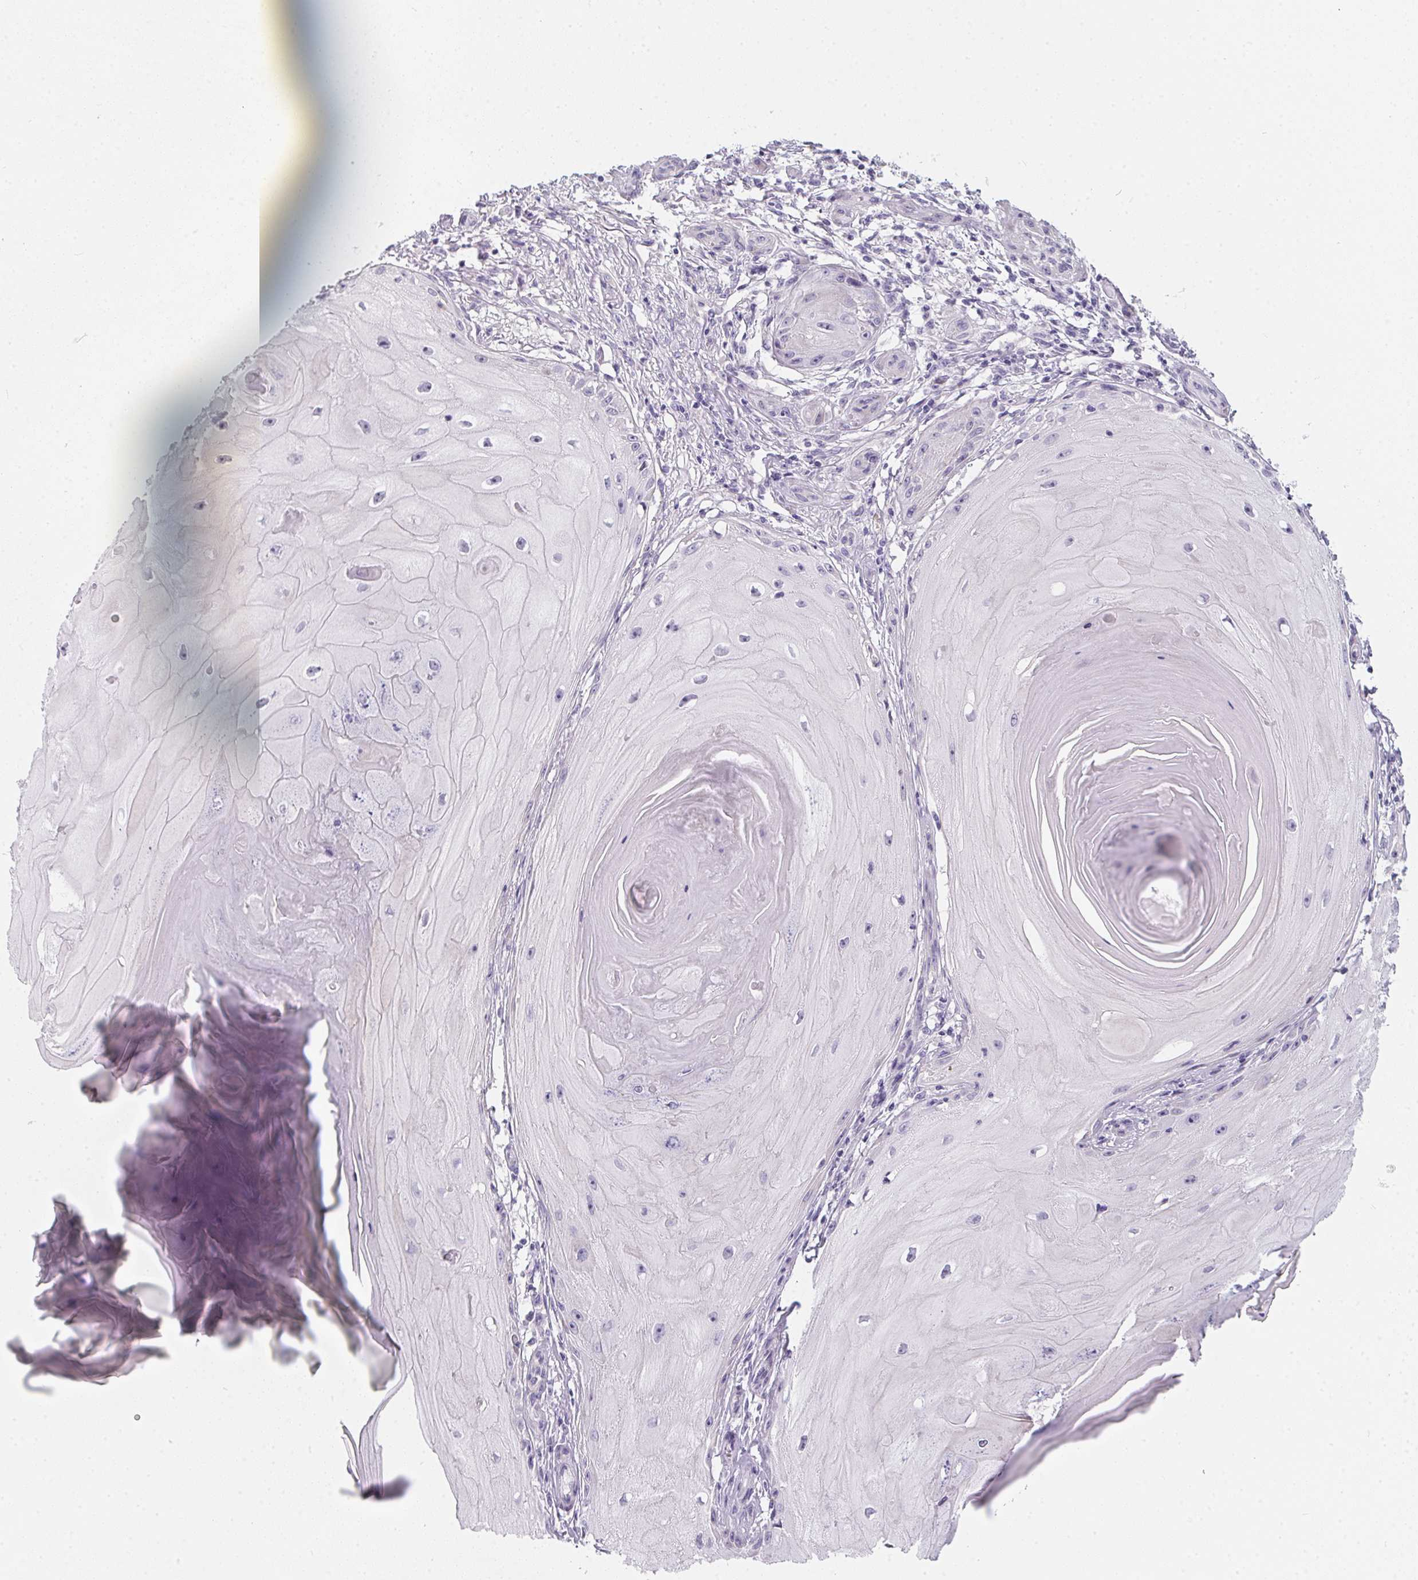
{"staining": {"intensity": "negative", "quantity": "none", "location": "none"}, "tissue": "skin cancer", "cell_type": "Tumor cells", "image_type": "cancer", "snomed": [{"axis": "morphology", "description": "Squamous cell carcinoma, NOS"}, {"axis": "topography", "description": "Skin"}], "caption": "Immunohistochemistry image of human skin cancer stained for a protein (brown), which reveals no expression in tumor cells. The staining is performed using DAB (3,3'-diaminobenzidine) brown chromogen with nuclei counter-stained in using hematoxylin.", "gene": "MAP1A", "patient": {"sex": "female", "age": 77}}